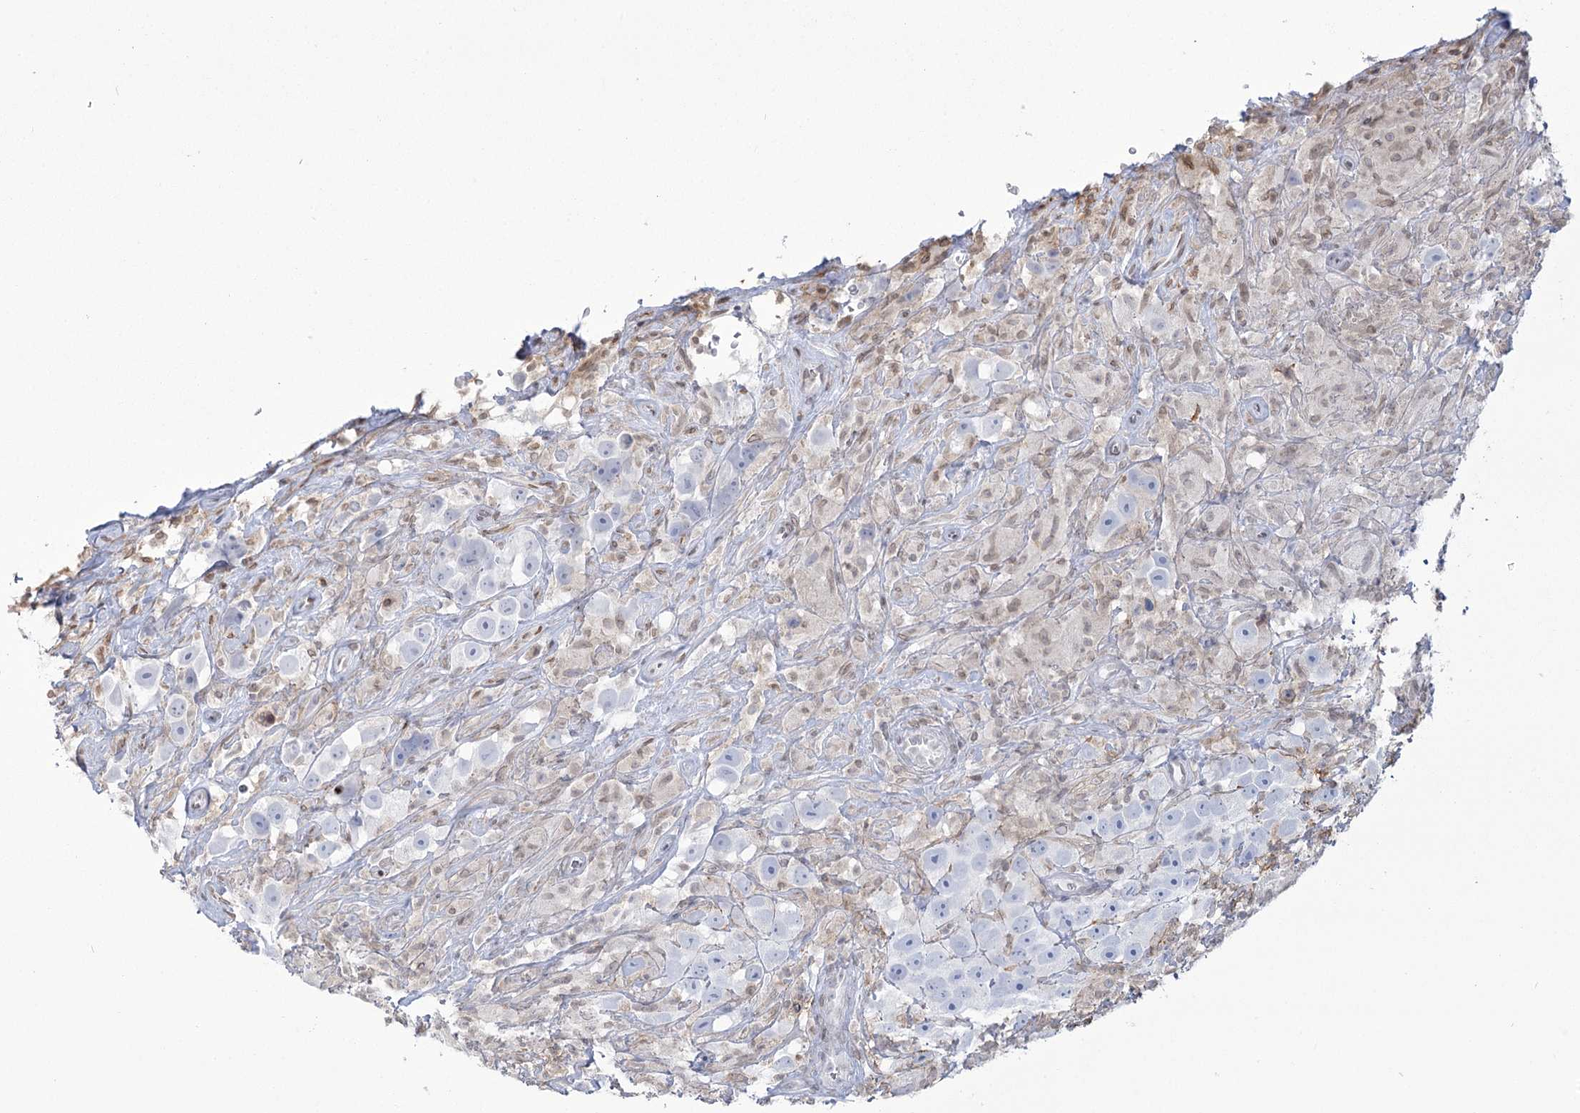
{"staining": {"intensity": "negative", "quantity": "none", "location": "none"}, "tissue": "testis cancer", "cell_type": "Tumor cells", "image_type": "cancer", "snomed": [{"axis": "morphology", "description": "Seminoma, NOS"}, {"axis": "topography", "description": "Testis"}], "caption": "Immunohistochemistry of human testis cancer shows no positivity in tumor cells.", "gene": "C11orf1", "patient": {"sex": "male", "age": 49}}